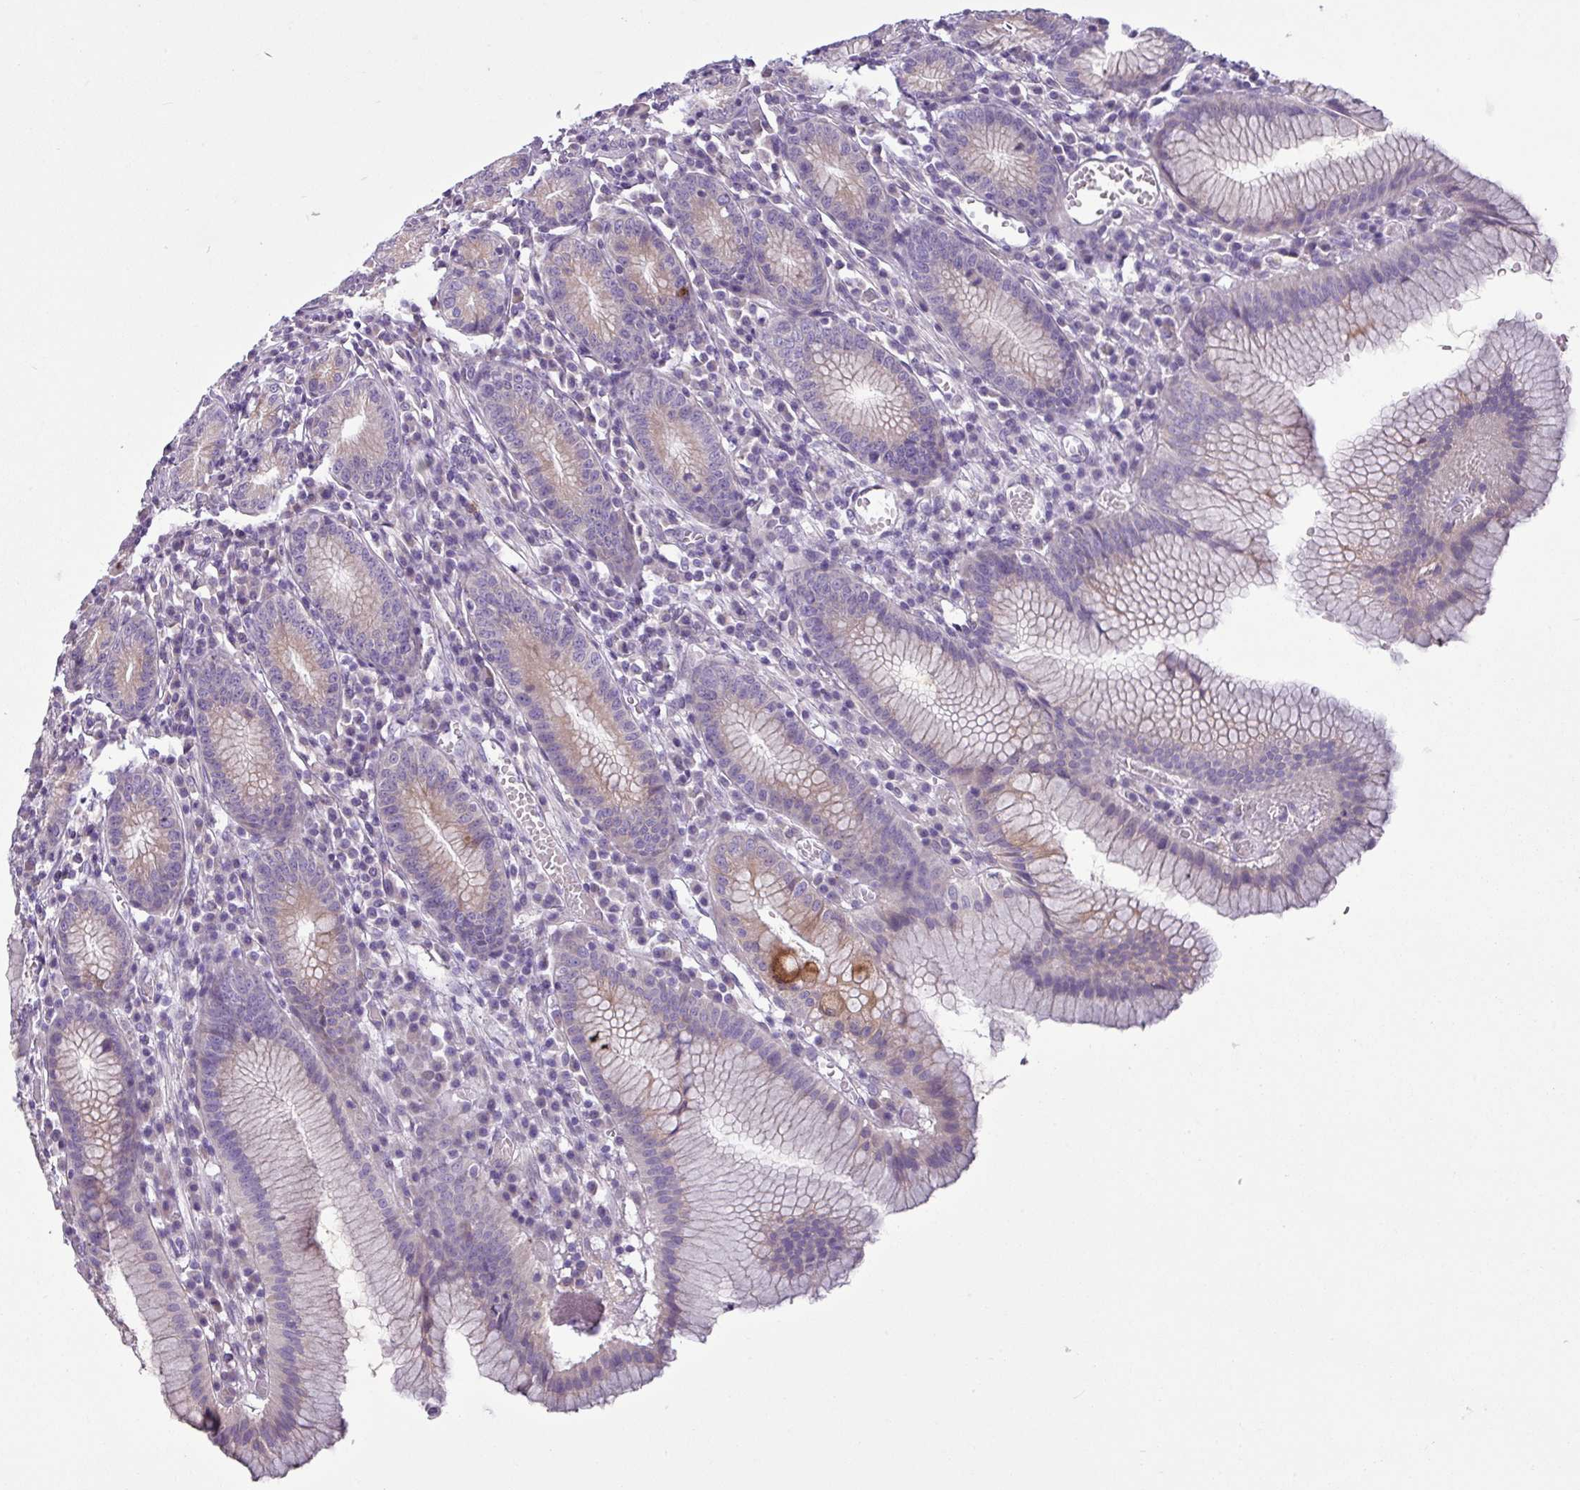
{"staining": {"intensity": "weak", "quantity": "25%-75%", "location": "cytoplasmic/membranous"}, "tissue": "stomach", "cell_type": "Glandular cells", "image_type": "normal", "snomed": [{"axis": "morphology", "description": "Normal tissue, NOS"}, {"axis": "topography", "description": "Stomach"}], "caption": "DAB (3,3'-diaminobenzidine) immunohistochemical staining of unremarkable human stomach demonstrates weak cytoplasmic/membranous protein expression in about 25%-75% of glandular cells.", "gene": "TOR1AIP2", "patient": {"sex": "male", "age": 55}}